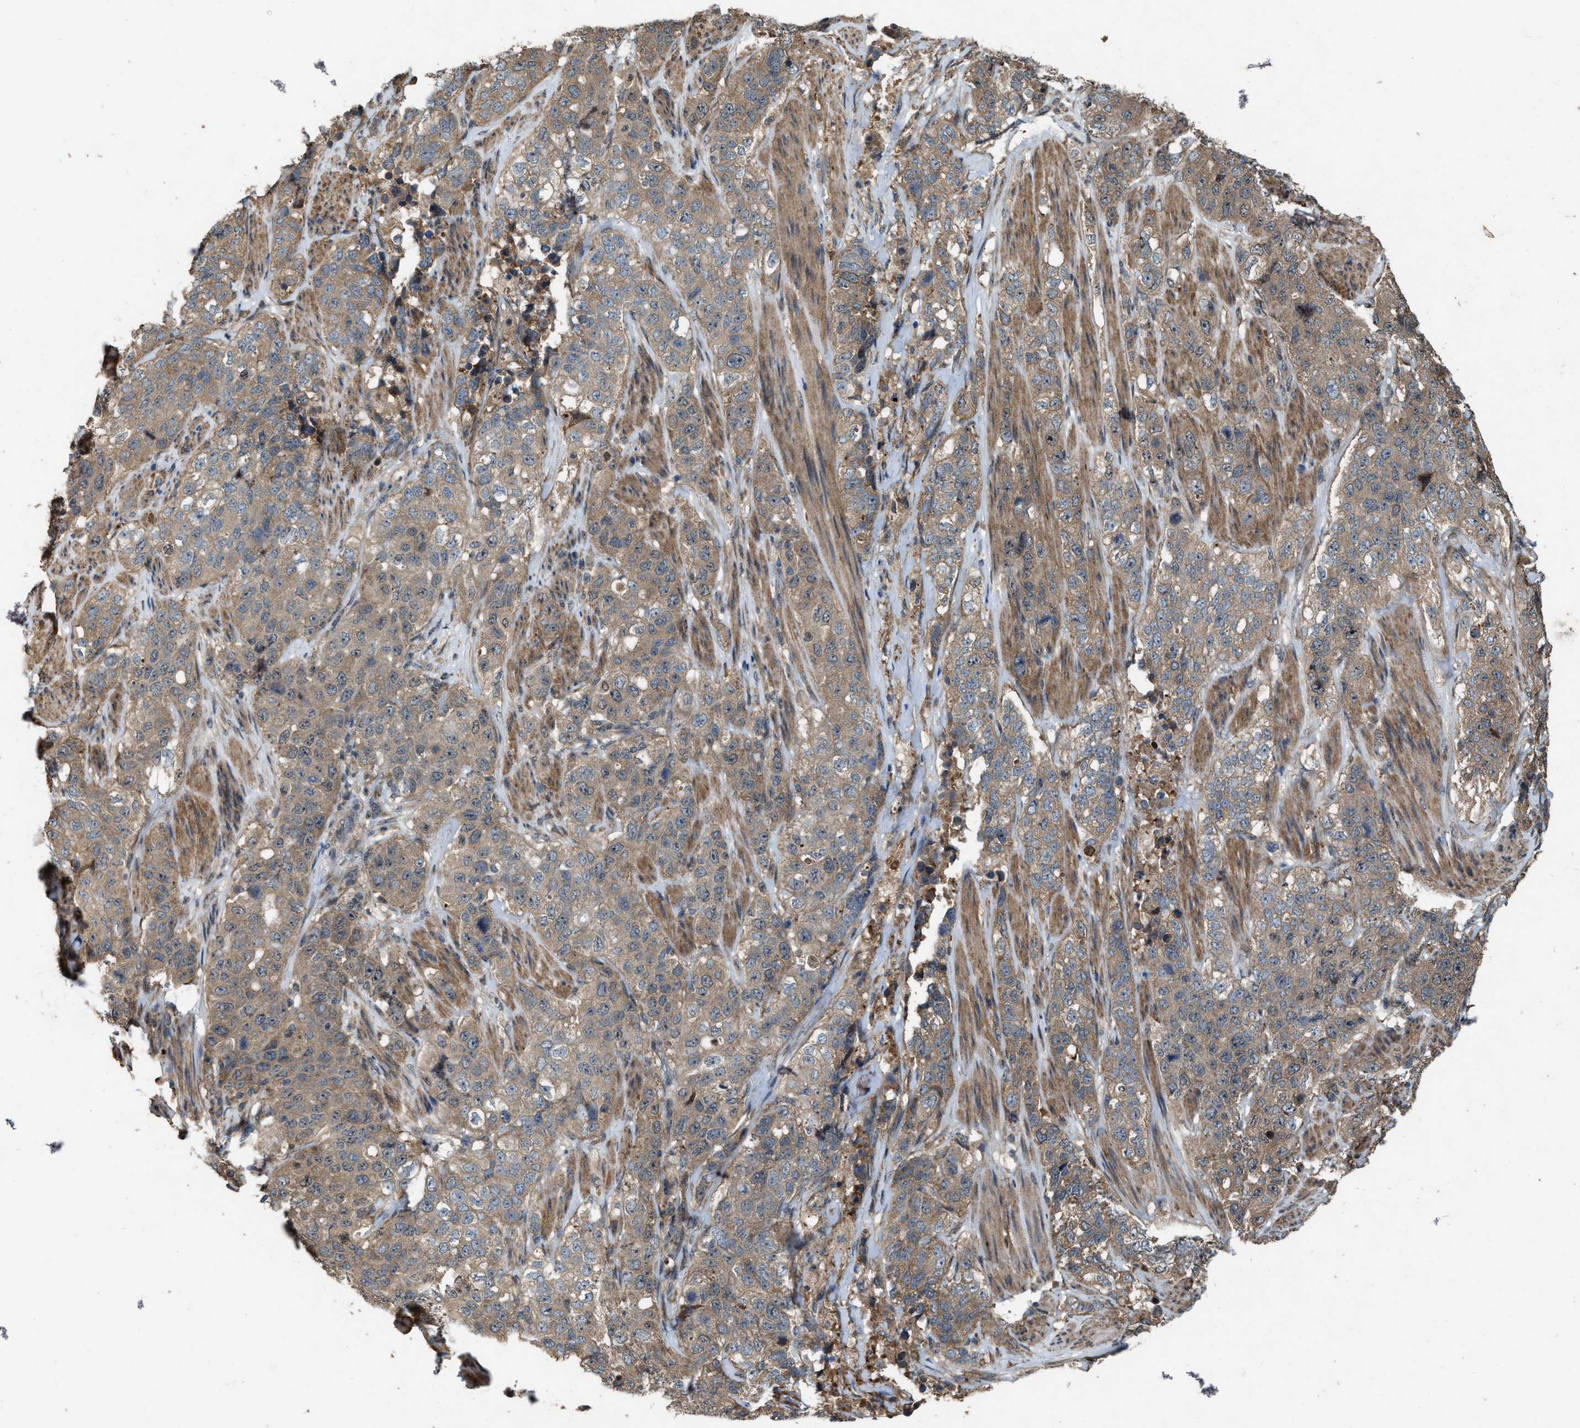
{"staining": {"intensity": "weak", "quantity": ">75%", "location": "cytoplasmic/membranous"}, "tissue": "stomach cancer", "cell_type": "Tumor cells", "image_type": "cancer", "snomed": [{"axis": "morphology", "description": "Adenocarcinoma, NOS"}, {"axis": "topography", "description": "Stomach"}], "caption": "There is low levels of weak cytoplasmic/membranous staining in tumor cells of stomach adenocarcinoma, as demonstrated by immunohistochemical staining (brown color).", "gene": "PDP2", "patient": {"sex": "male", "age": 48}}